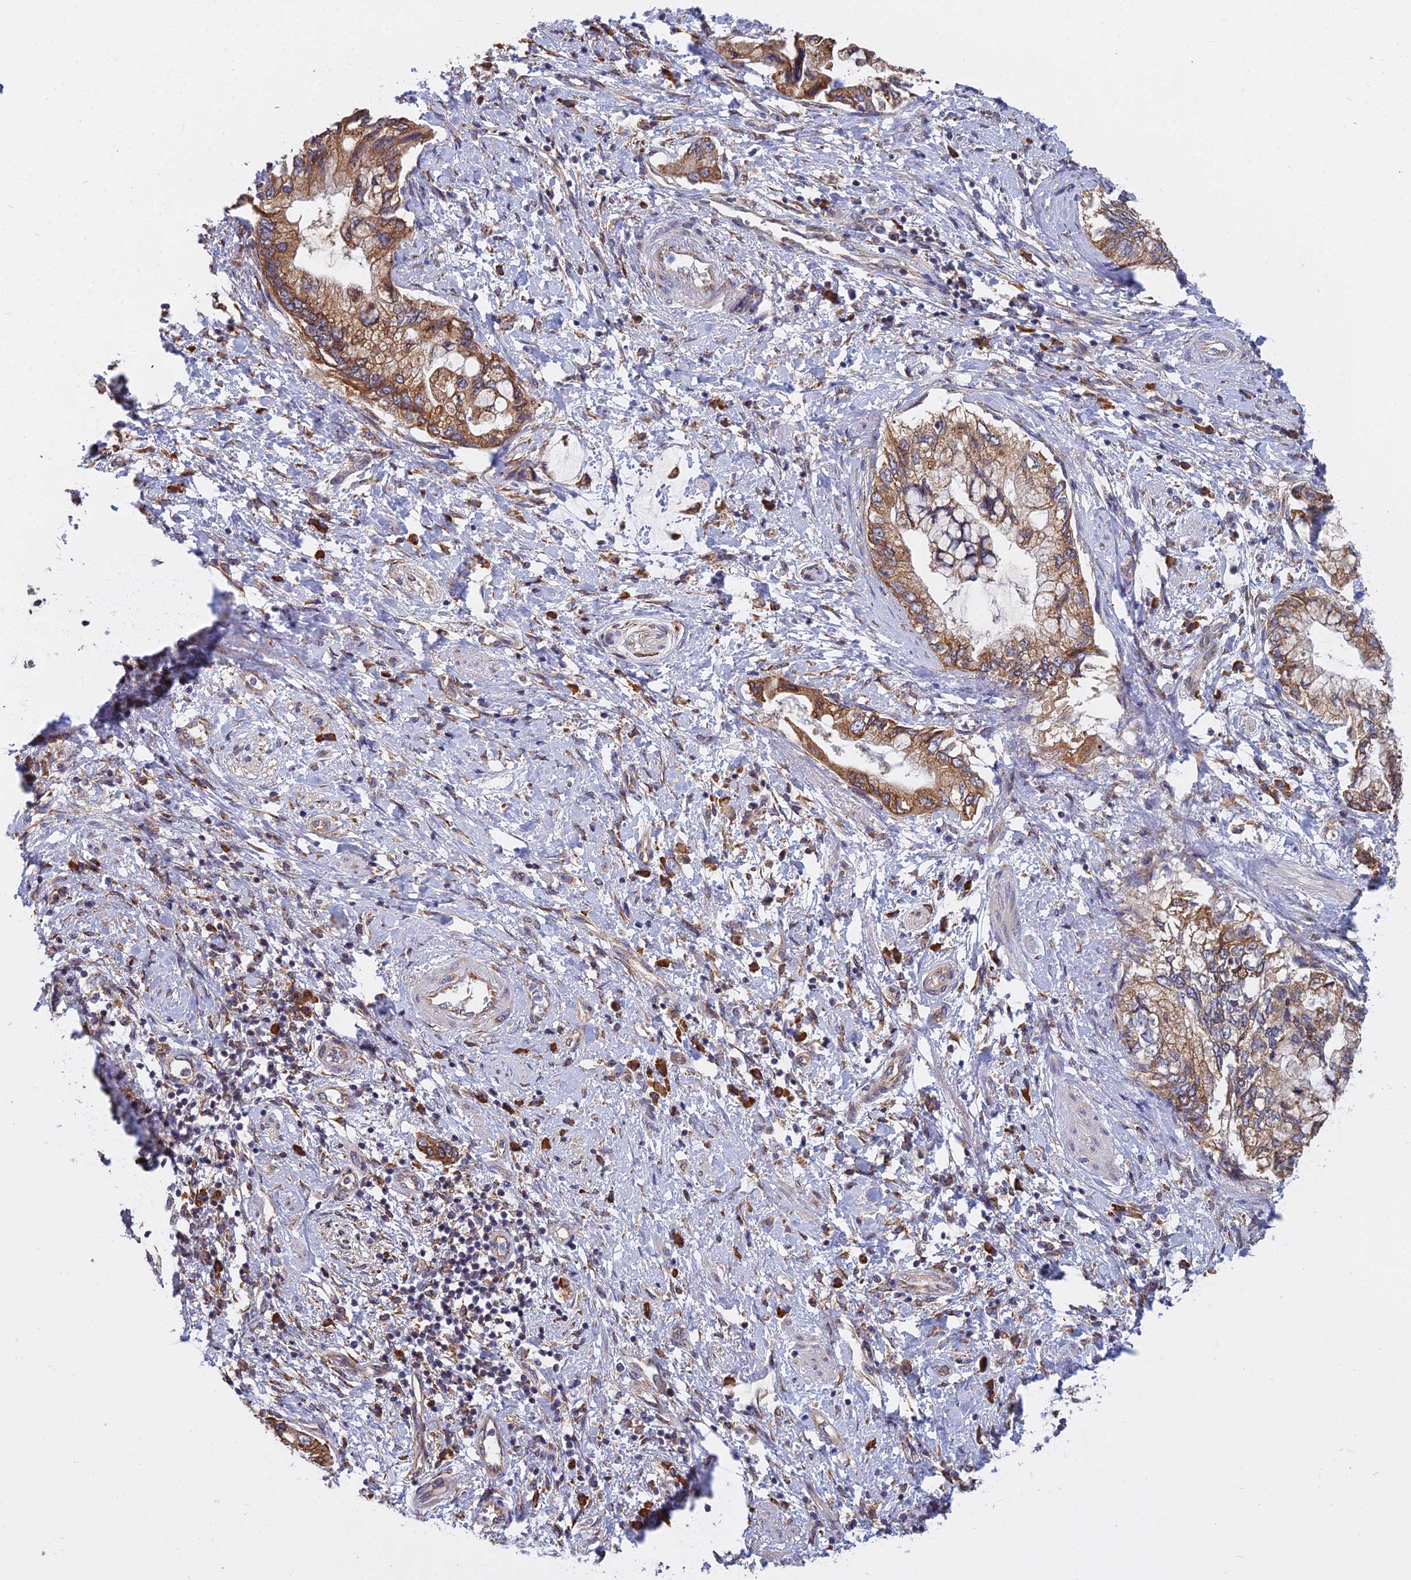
{"staining": {"intensity": "moderate", "quantity": ">75%", "location": "cytoplasmic/membranous"}, "tissue": "pancreatic cancer", "cell_type": "Tumor cells", "image_type": "cancer", "snomed": [{"axis": "morphology", "description": "Adenocarcinoma, NOS"}, {"axis": "topography", "description": "Pancreas"}], "caption": "IHC staining of pancreatic adenocarcinoma, which reveals medium levels of moderate cytoplasmic/membranous positivity in approximately >75% of tumor cells indicating moderate cytoplasmic/membranous protein positivity. The staining was performed using DAB (3,3'-diaminobenzidine) (brown) for protein detection and nuclei were counterstained in hematoxylin (blue).", "gene": "KIAA1143", "patient": {"sex": "female", "age": 73}}